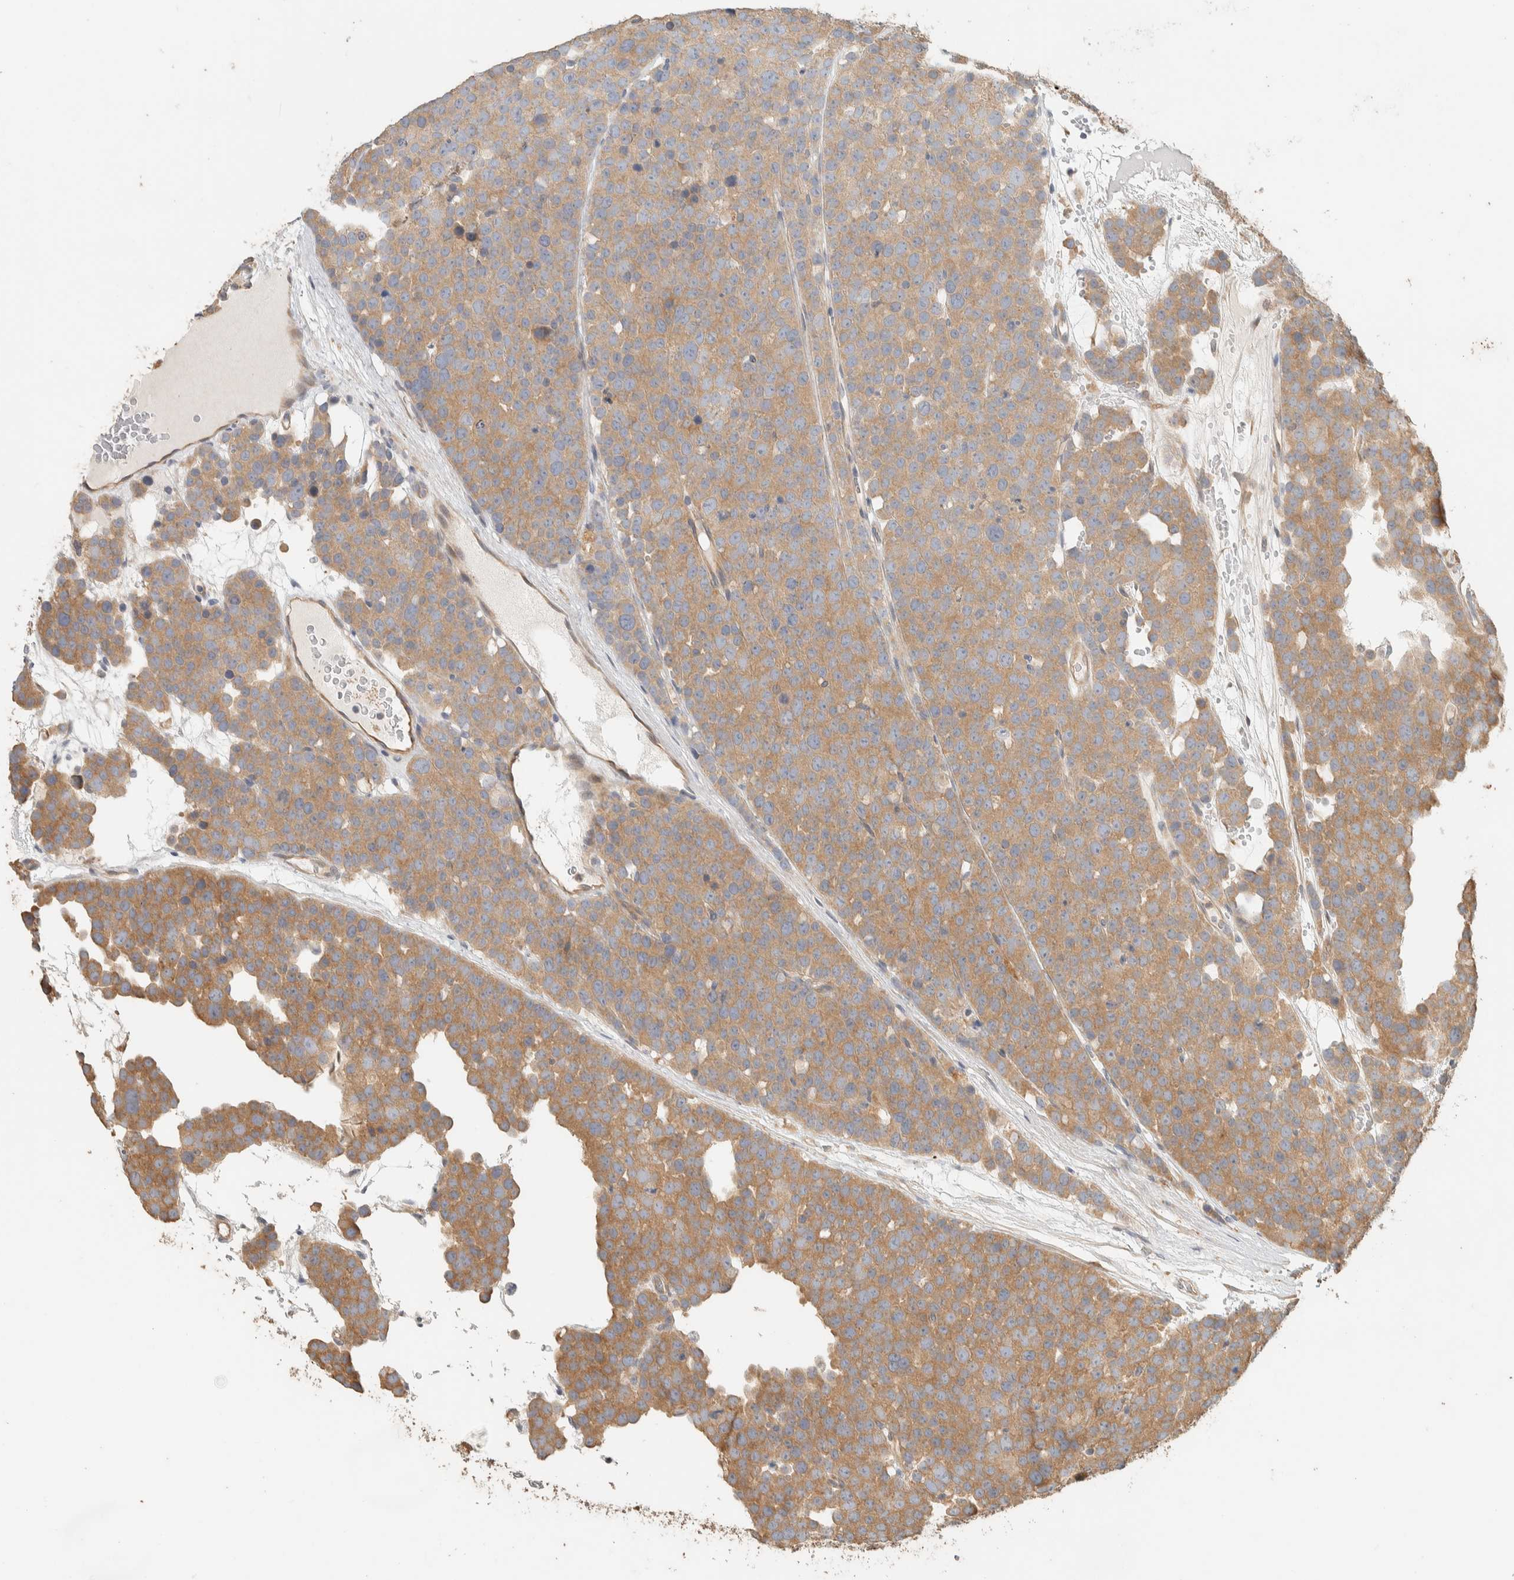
{"staining": {"intensity": "moderate", "quantity": ">75%", "location": "cytoplasmic/membranous"}, "tissue": "testis cancer", "cell_type": "Tumor cells", "image_type": "cancer", "snomed": [{"axis": "morphology", "description": "Seminoma, NOS"}, {"axis": "topography", "description": "Testis"}], "caption": "Testis cancer was stained to show a protein in brown. There is medium levels of moderate cytoplasmic/membranous expression in approximately >75% of tumor cells.", "gene": "EXOC7", "patient": {"sex": "male", "age": 71}}